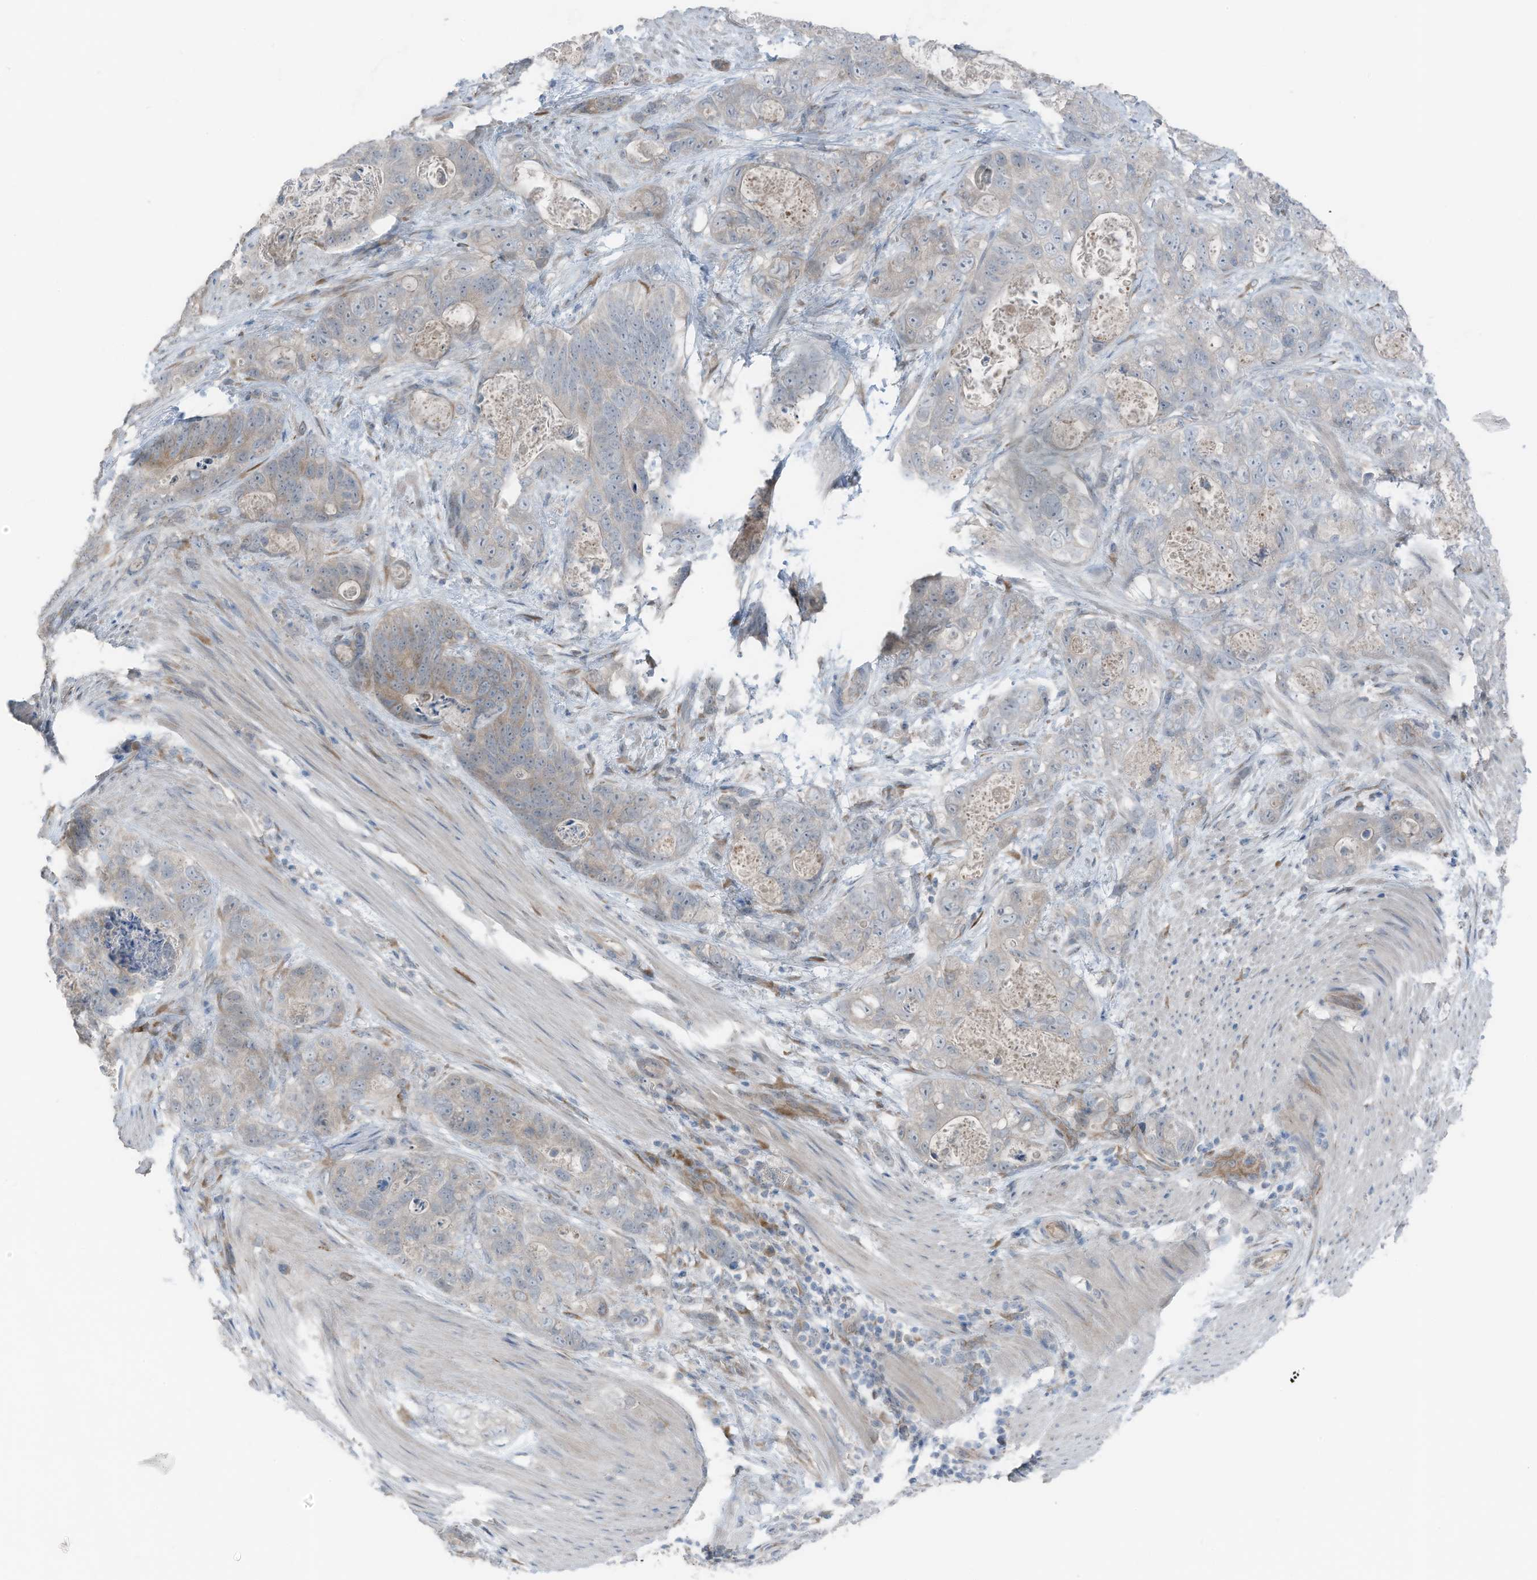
{"staining": {"intensity": "weak", "quantity": "25%-75%", "location": "cytoplasmic/membranous"}, "tissue": "stomach cancer", "cell_type": "Tumor cells", "image_type": "cancer", "snomed": [{"axis": "morphology", "description": "Normal tissue, NOS"}, {"axis": "morphology", "description": "Adenocarcinoma, NOS"}, {"axis": "topography", "description": "Stomach"}], "caption": "Weak cytoplasmic/membranous expression is identified in about 25%-75% of tumor cells in stomach cancer.", "gene": "ARHGEF33", "patient": {"sex": "female", "age": 89}}